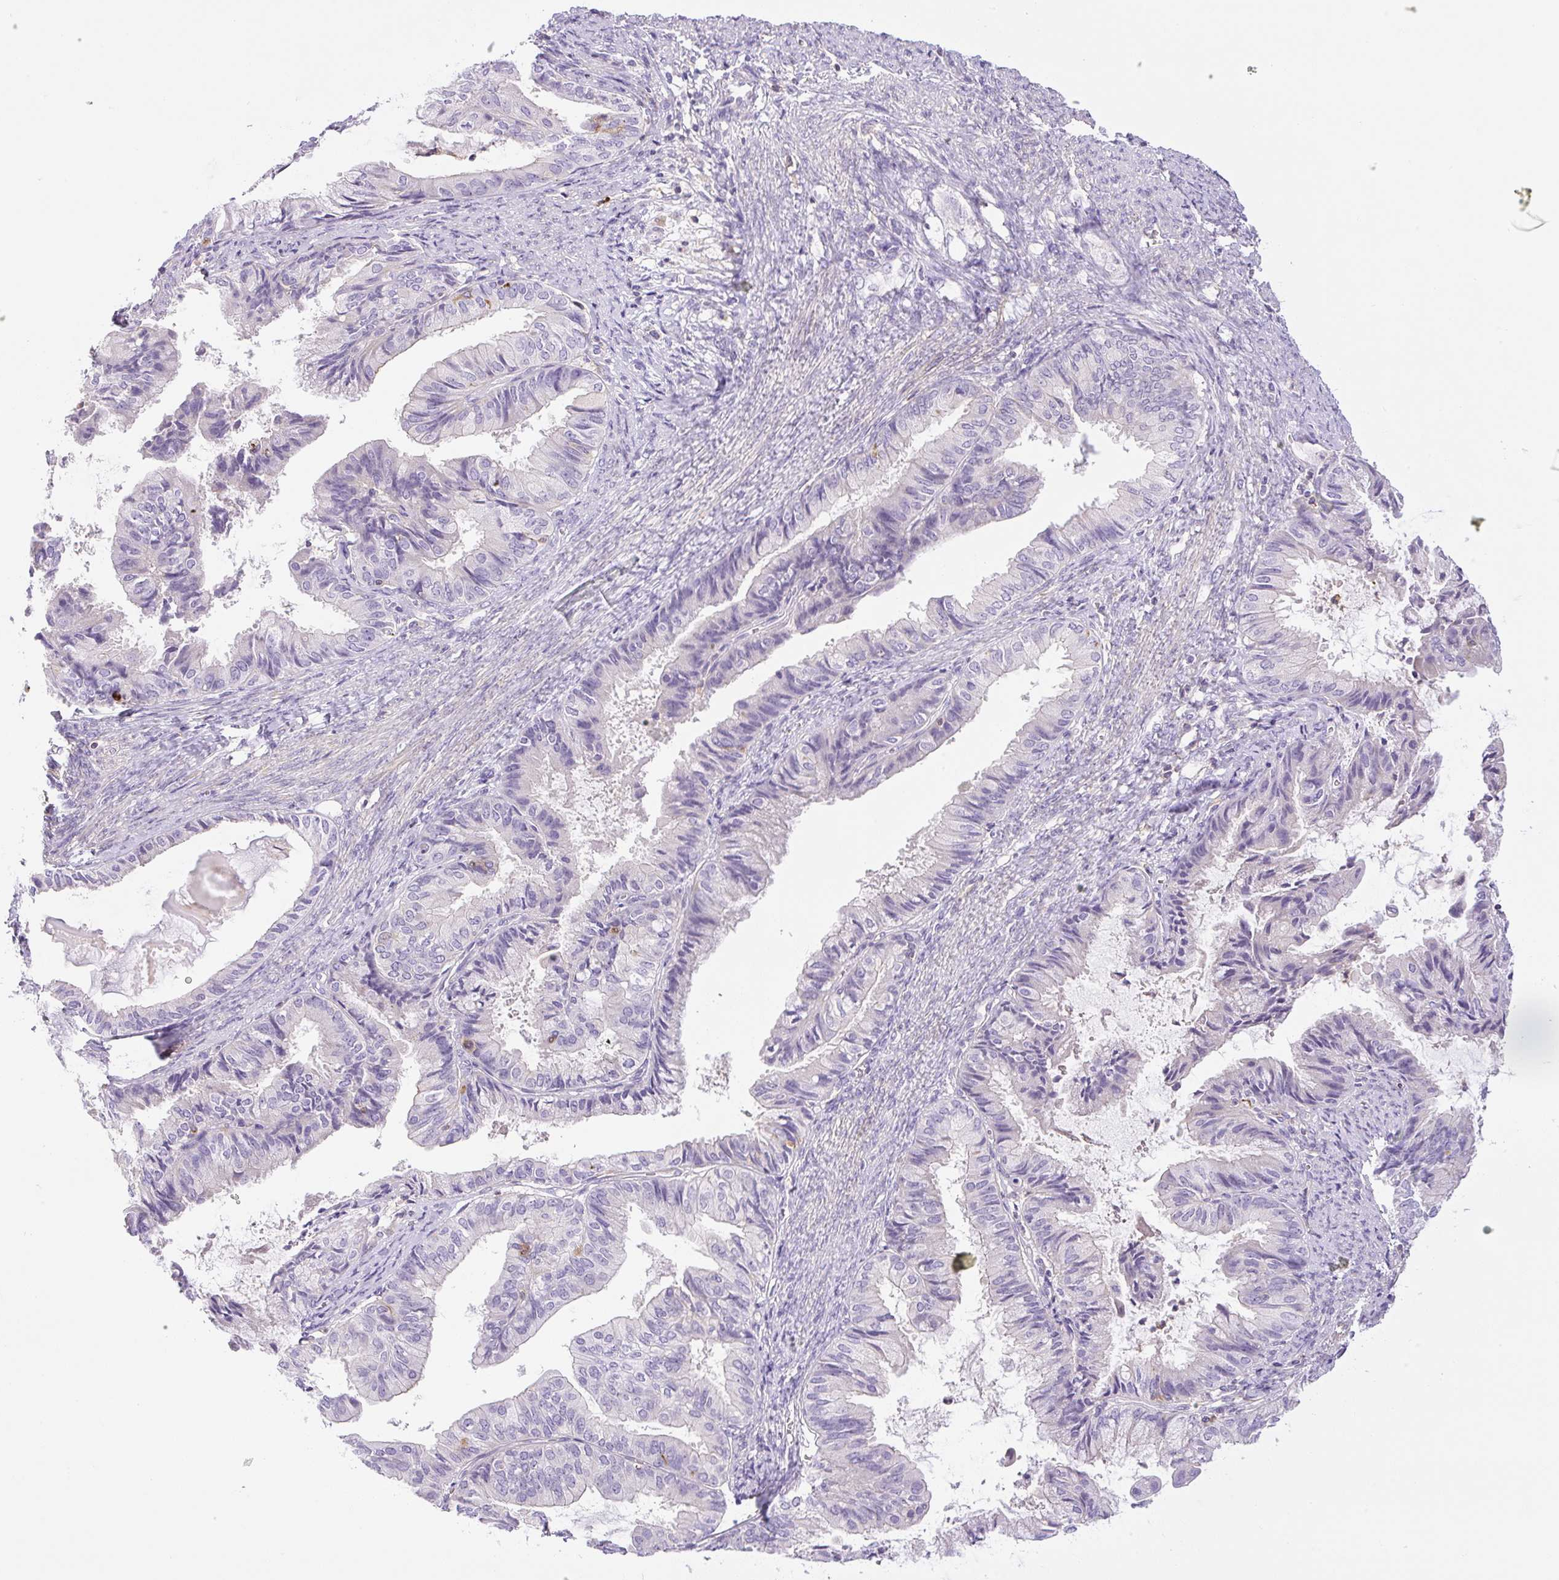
{"staining": {"intensity": "negative", "quantity": "none", "location": "none"}, "tissue": "endometrial cancer", "cell_type": "Tumor cells", "image_type": "cancer", "snomed": [{"axis": "morphology", "description": "Adenocarcinoma, NOS"}, {"axis": "topography", "description": "Endometrium"}], "caption": "High magnification brightfield microscopy of endometrial cancer (adenocarcinoma) stained with DAB (3,3'-diaminobenzidine) (brown) and counterstained with hematoxylin (blue): tumor cells show no significant expression.", "gene": "PIP5KL1", "patient": {"sex": "female", "age": 86}}